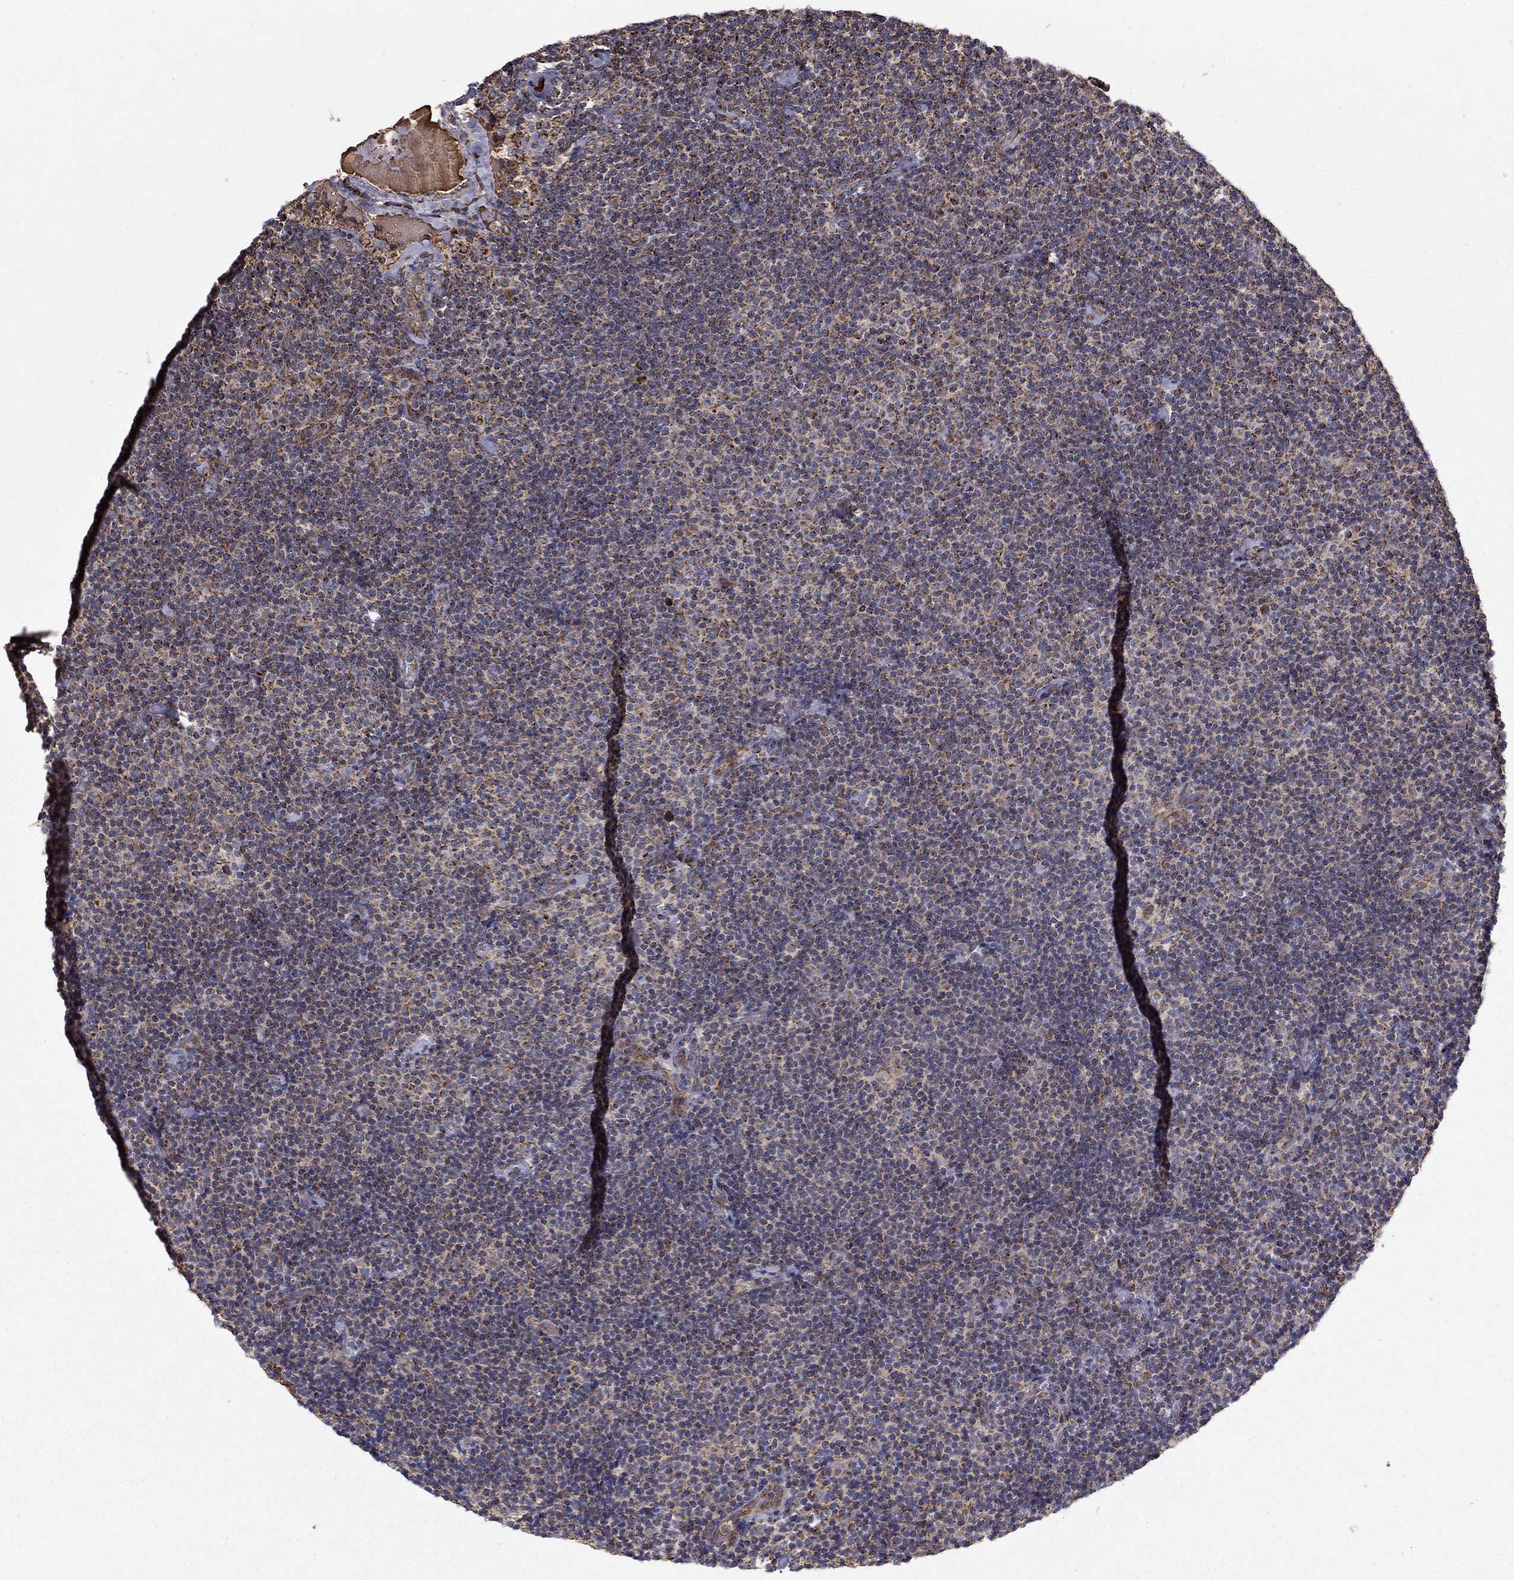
{"staining": {"intensity": "moderate", "quantity": "<25%", "location": "cytoplasmic/membranous"}, "tissue": "lymphoma", "cell_type": "Tumor cells", "image_type": "cancer", "snomed": [{"axis": "morphology", "description": "Malignant lymphoma, non-Hodgkin's type, Low grade"}, {"axis": "topography", "description": "Lymph node"}], "caption": "Immunohistochemical staining of malignant lymphoma, non-Hodgkin's type (low-grade) displays low levels of moderate cytoplasmic/membranous protein positivity in about <25% of tumor cells.", "gene": "NDUFS8", "patient": {"sex": "male", "age": 81}}